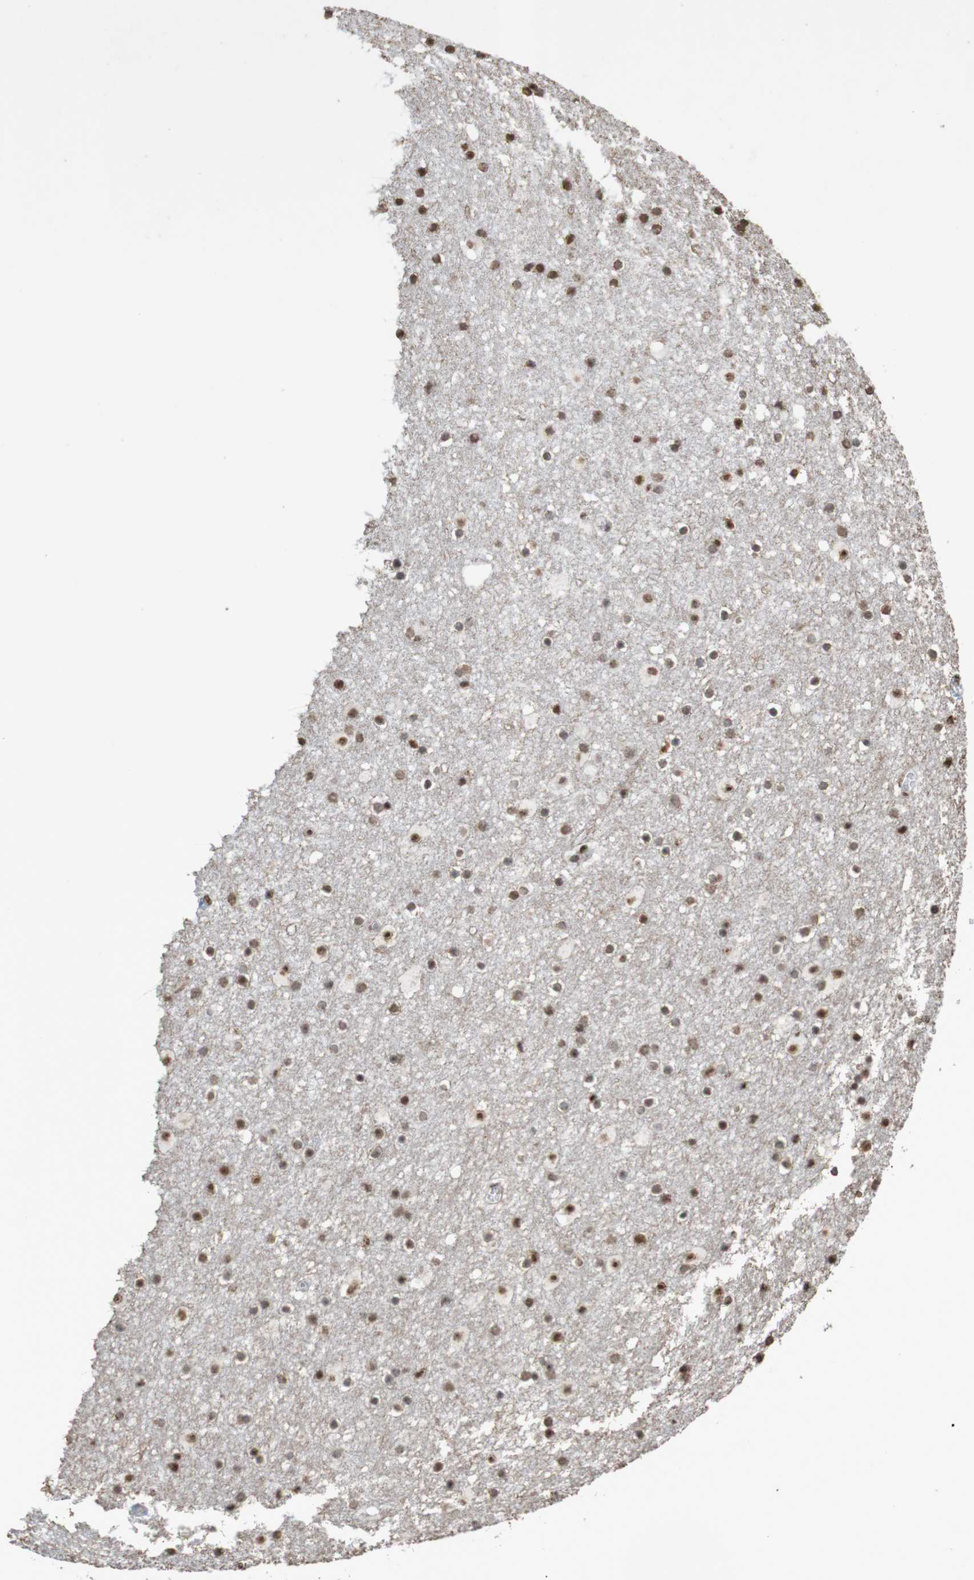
{"staining": {"intensity": "weak", "quantity": "25%-75%", "location": "nuclear"}, "tissue": "caudate", "cell_type": "Glial cells", "image_type": "normal", "snomed": [{"axis": "morphology", "description": "Normal tissue, NOS"}, {"axis": "topography", "description": "Lateral ventricle wall"}], "caption": "A high-resolution histopathology image shows IHC staining of unremarkable caudate, which exhibits weak nuclear expression in about 25%-75% of glial cells. The staining is performed using DAB (3,3'-diaminobenzidine) brown chromogen to label protein expression. The nuclei are counter-stained blue using hematoxylin.", "gene": "GFI1", "patient": {"sex": "male", "age": 45}}